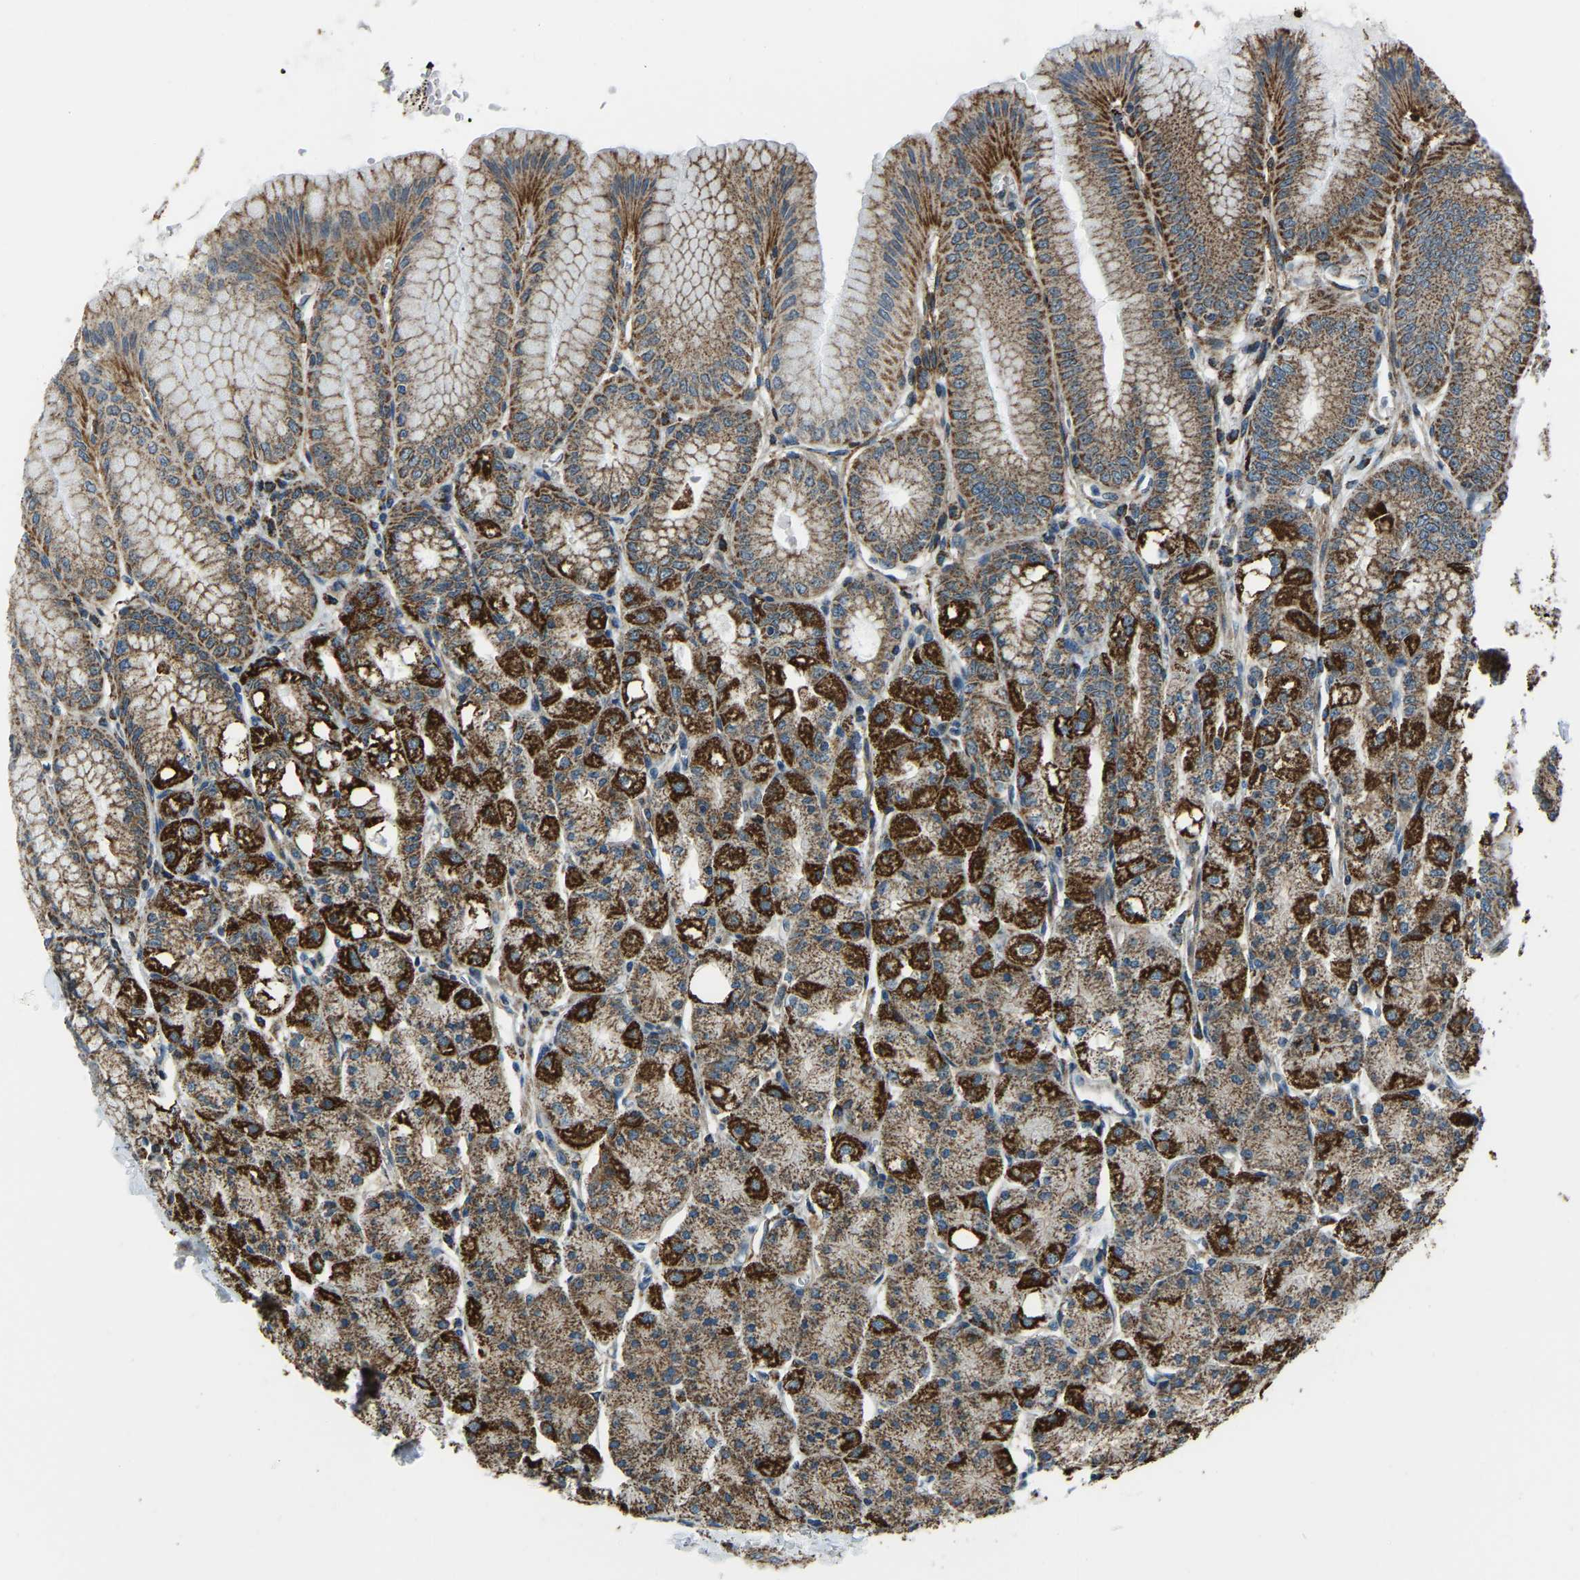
{"staining": {"intensity": "strong", "quantity": ">75%", "location": "cytoplasmic/membranous"}, "tissue": "stomach", "cell_type": "Glandular cells", "image_type": "normal", "snomed": [{"axis": "morphology", "description": "Normal tissue, NOS"}, {"axis": "topography", "description": "Stomach, lower"}], "caption": "Immunohistochemistry of normal human stomach demonstrates high levels of strong cytoplasmic/membranous staining in about >75% of glandular cells. Nuclei are stained in blue.", "gene": "RBM33", "patient": {"sex": "male", "age": 71}}